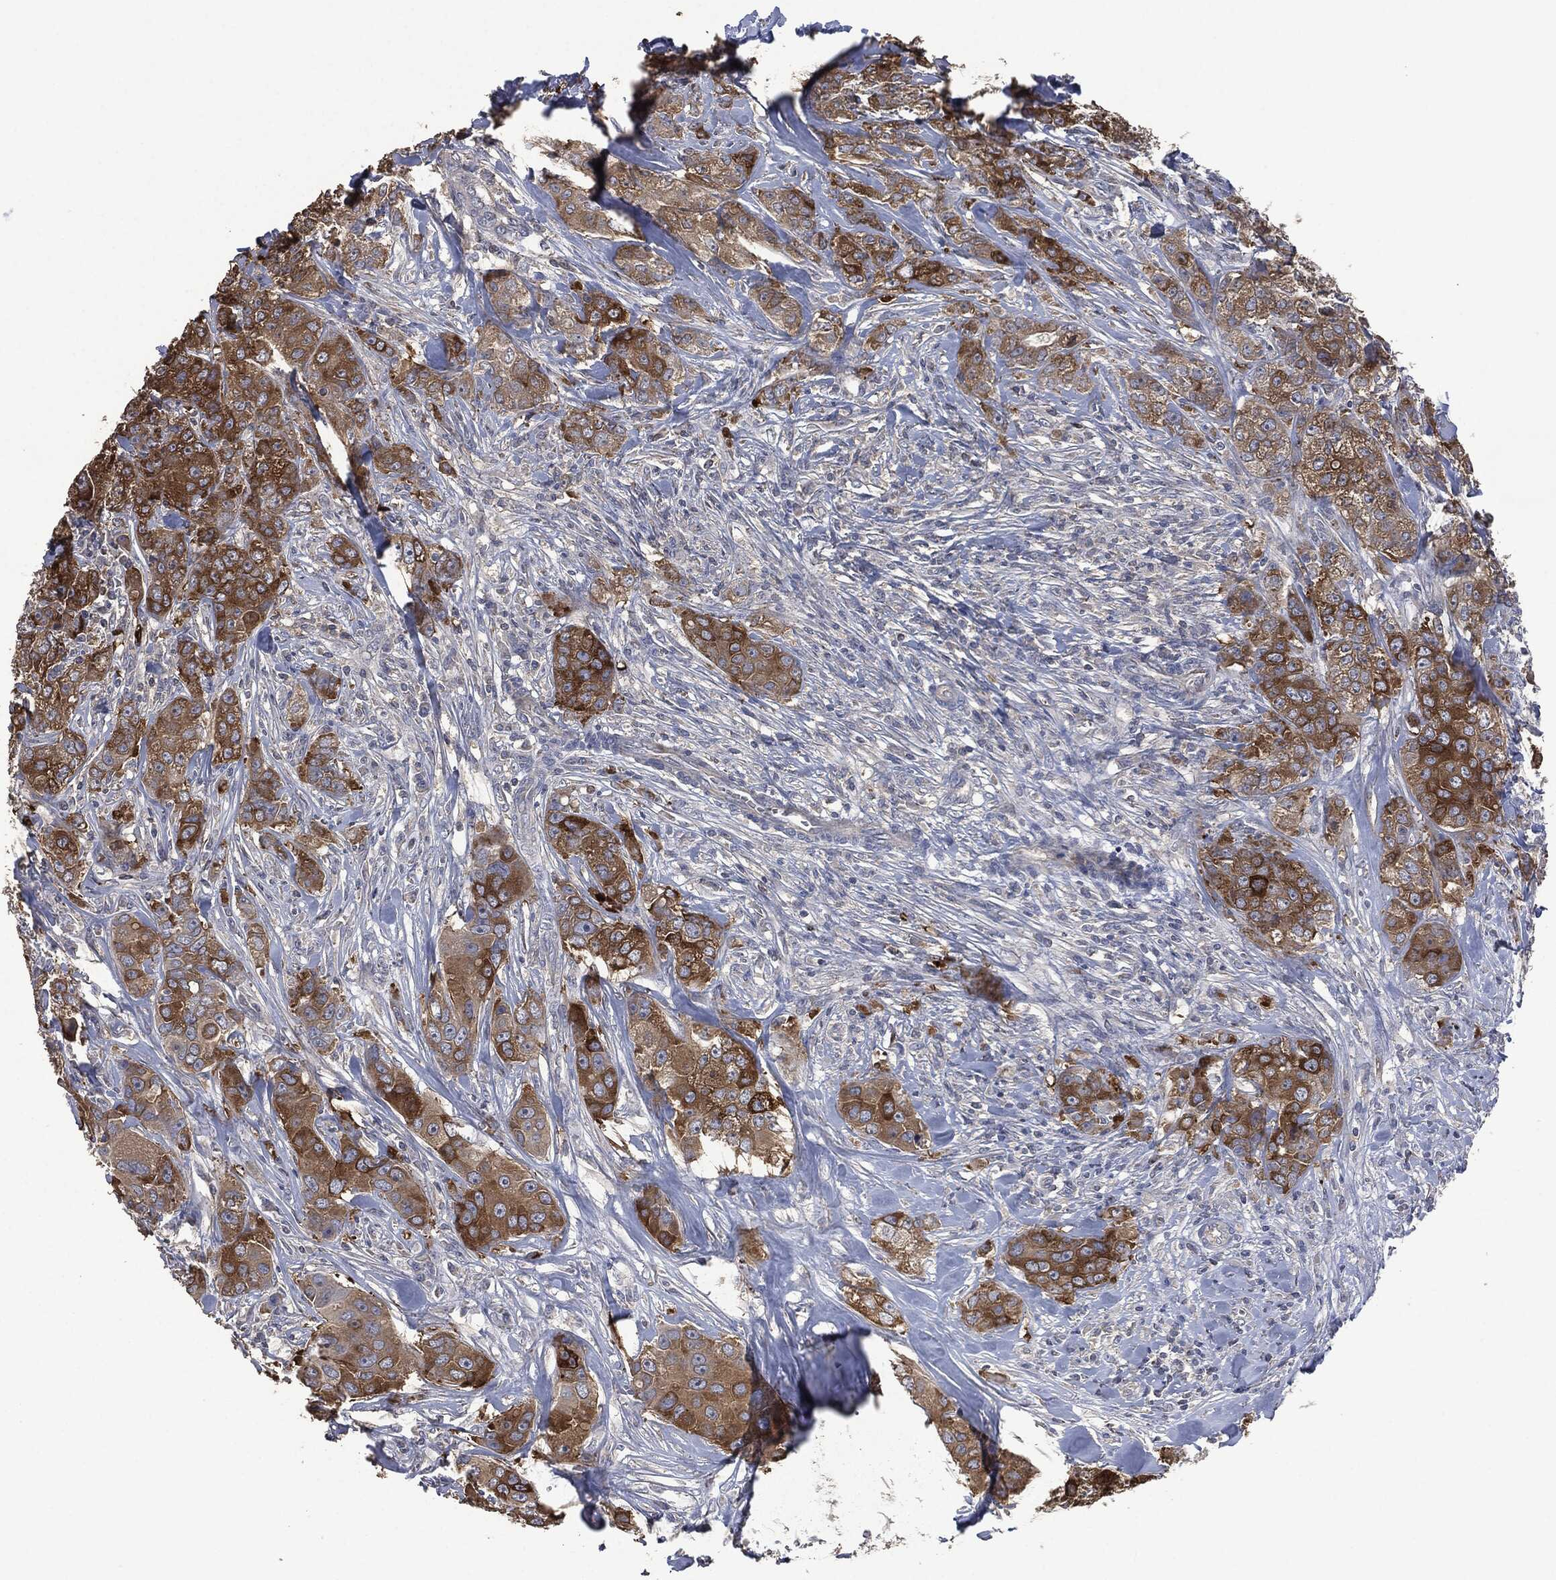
{"staining": {"intensity": "strong", "quantity": "25%-75%", "location": "cytoplasmic/membranous"}, "tissue": "breast cancer", "cell_type": "Tumor cells", "image_type": "cancer", "snomed": [{"axis": "morphology", "description": "Duct carcinoma"}, {"axis": "topography", "description": "Breast"}], "caption": "Immunohistochemistry (IHC) (DAB (3,3'-diaminobenzidine)) staining of breast cancer displays strong cytoplasmic/membranous protein staining in approximately 25%-75% of tumor cells.", "gene": "MSLN", "patient": {"sex": "female", "age": 43}}